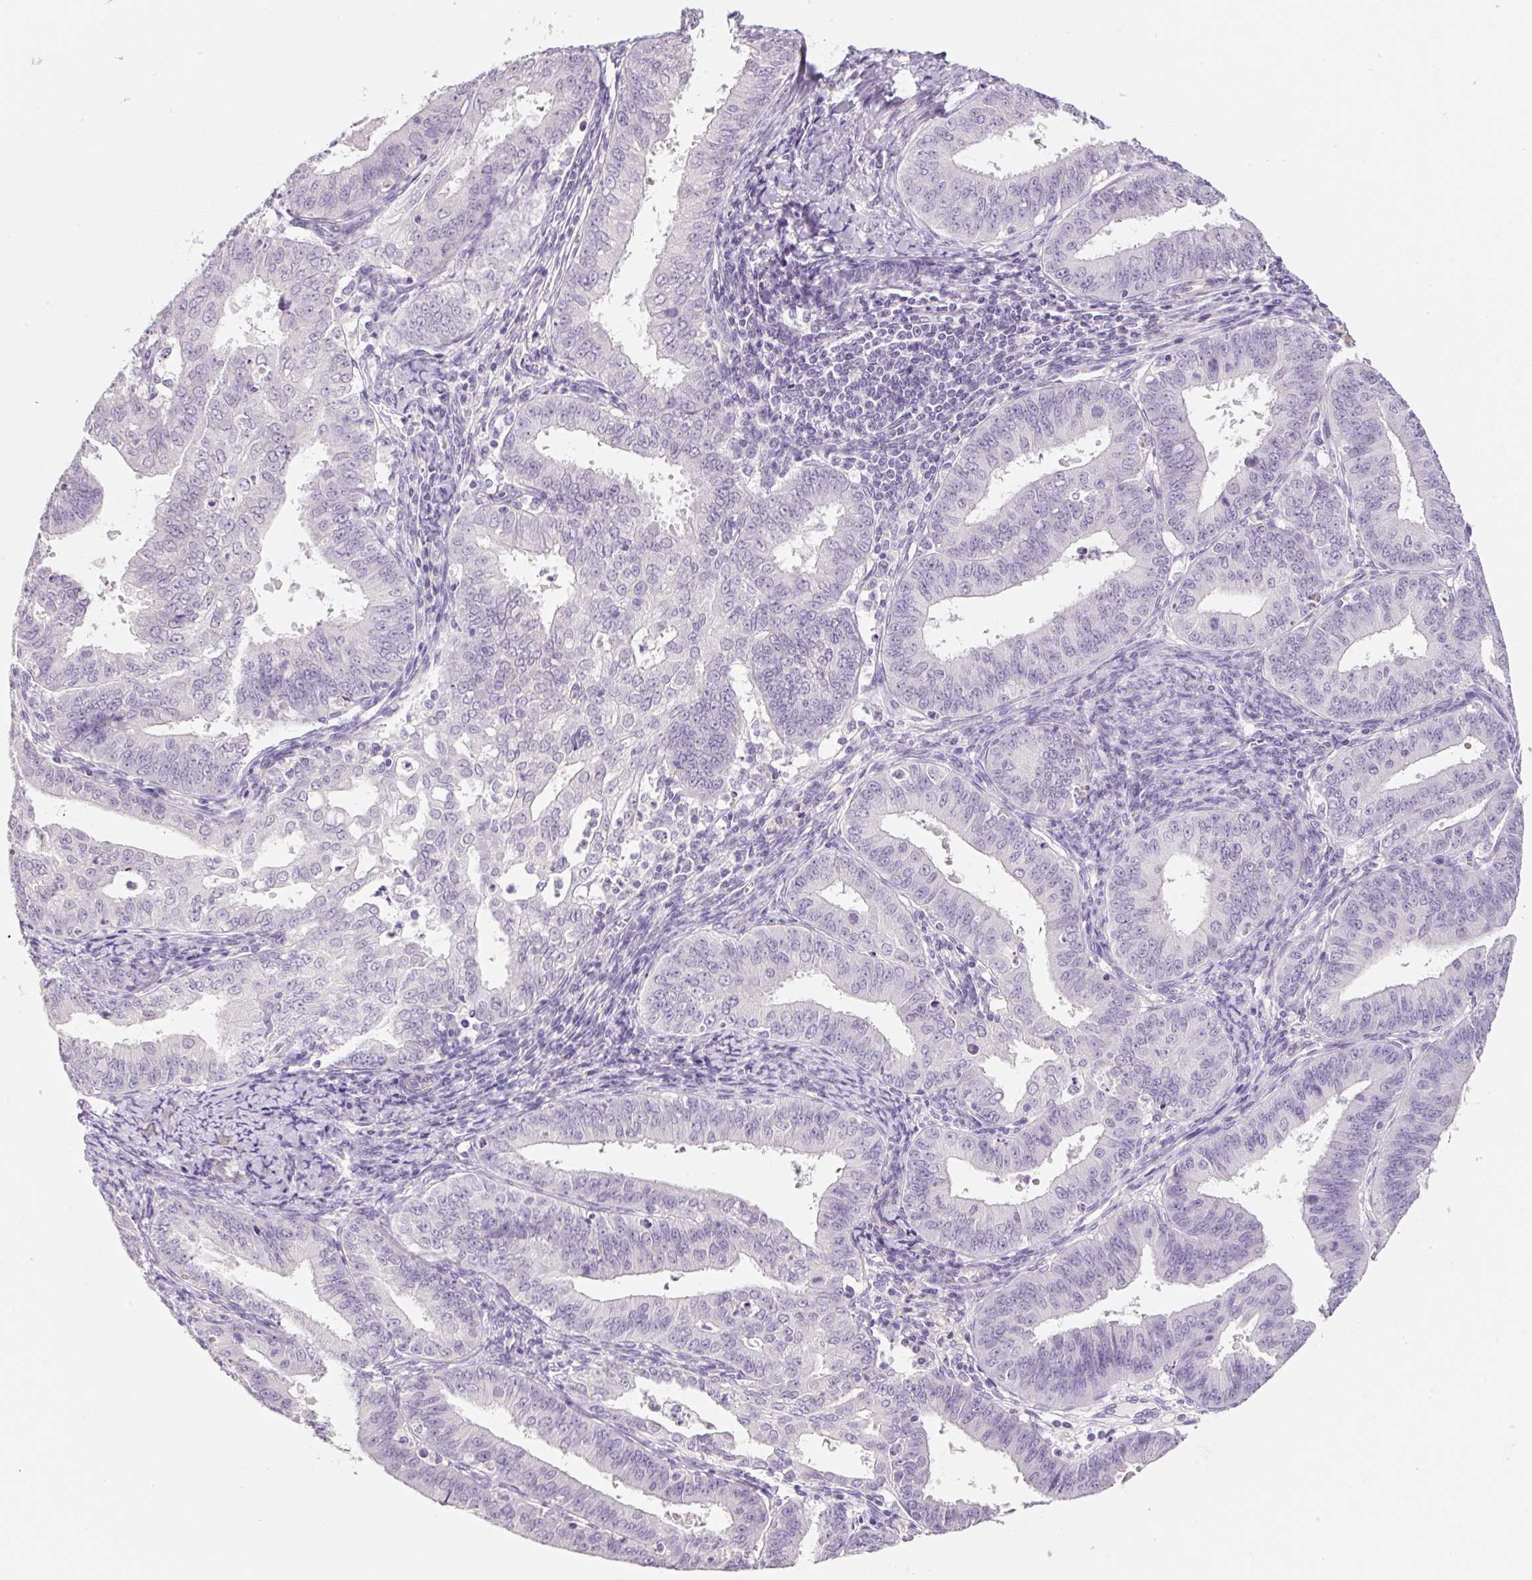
{"staining": {"intensity": "negative", "quantity": "none", "location": "none"}, "tissue": "endometrial cancer", "cell_type": "Tumor cells", "image_type": "cancer", "snomed": [{"axis": "morphology", "description": "Adenocarcinoma, NOS"}, {"axis": "topography", "description": "Endometrium"}], "caption": "Tumor cells show no significant staining in adenocarcinoma (endometrial).", "gene": "SYP", "patient": {"sex": "female", "age": 73}}